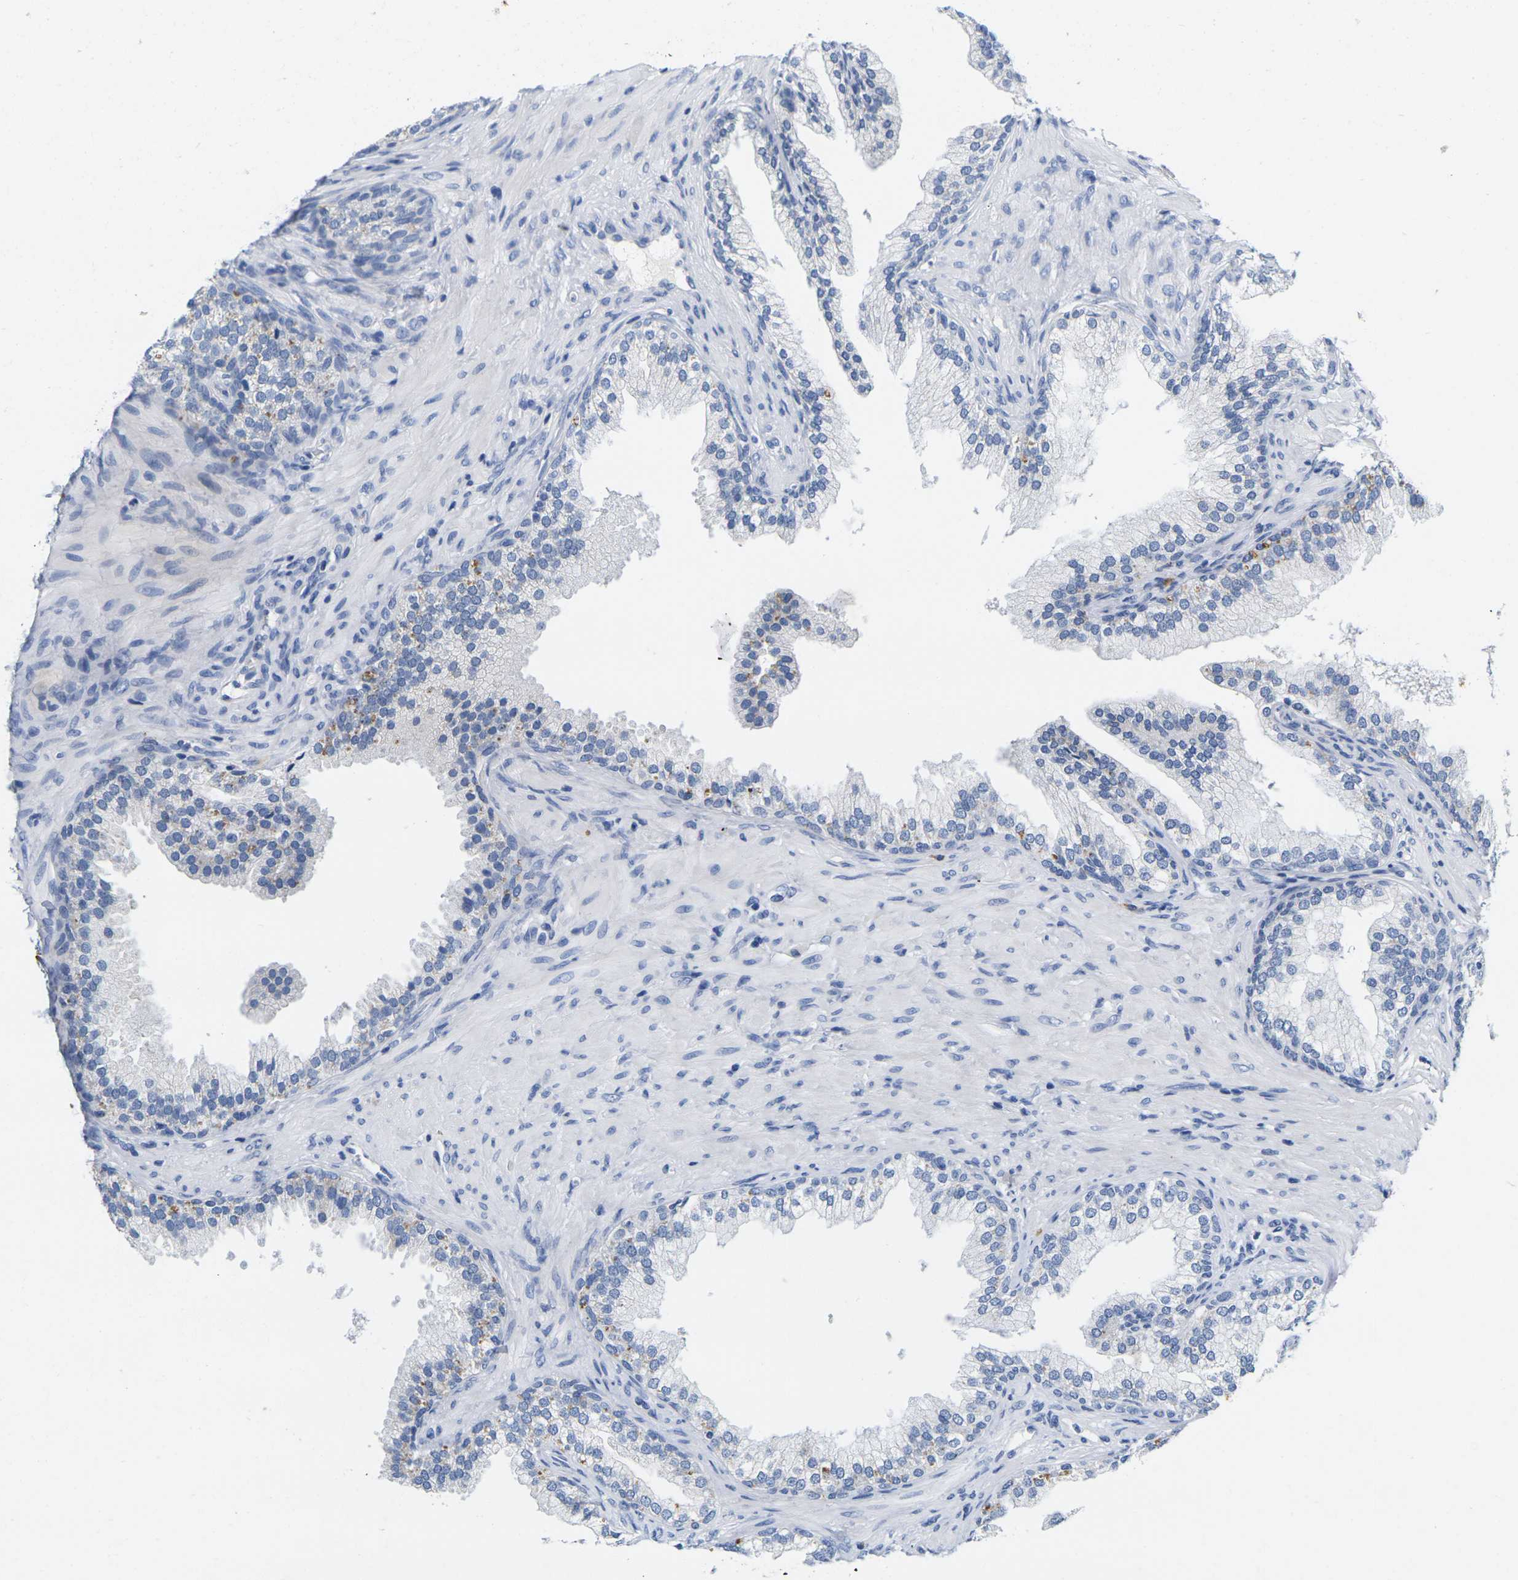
{"staining": {"intensity": "negative", "quantity": "none", "location": "none"}, "tissue": "prostate", "cell_type": "Glandular cells", "image_type": "normal", "snomed": [{"axis": "morphology", "description": "Normal tissue, NOS"}, {"axis": "topography", "description": "Prostate"}], "caption": "This histopathology image is of normal prostate stained with IHC to label a protein in brown with the nuclei are counter-stained blue. There is no expression in glandular cells.", "gene": "NOCT", "patient": {"sex": "male", "age": 76}}